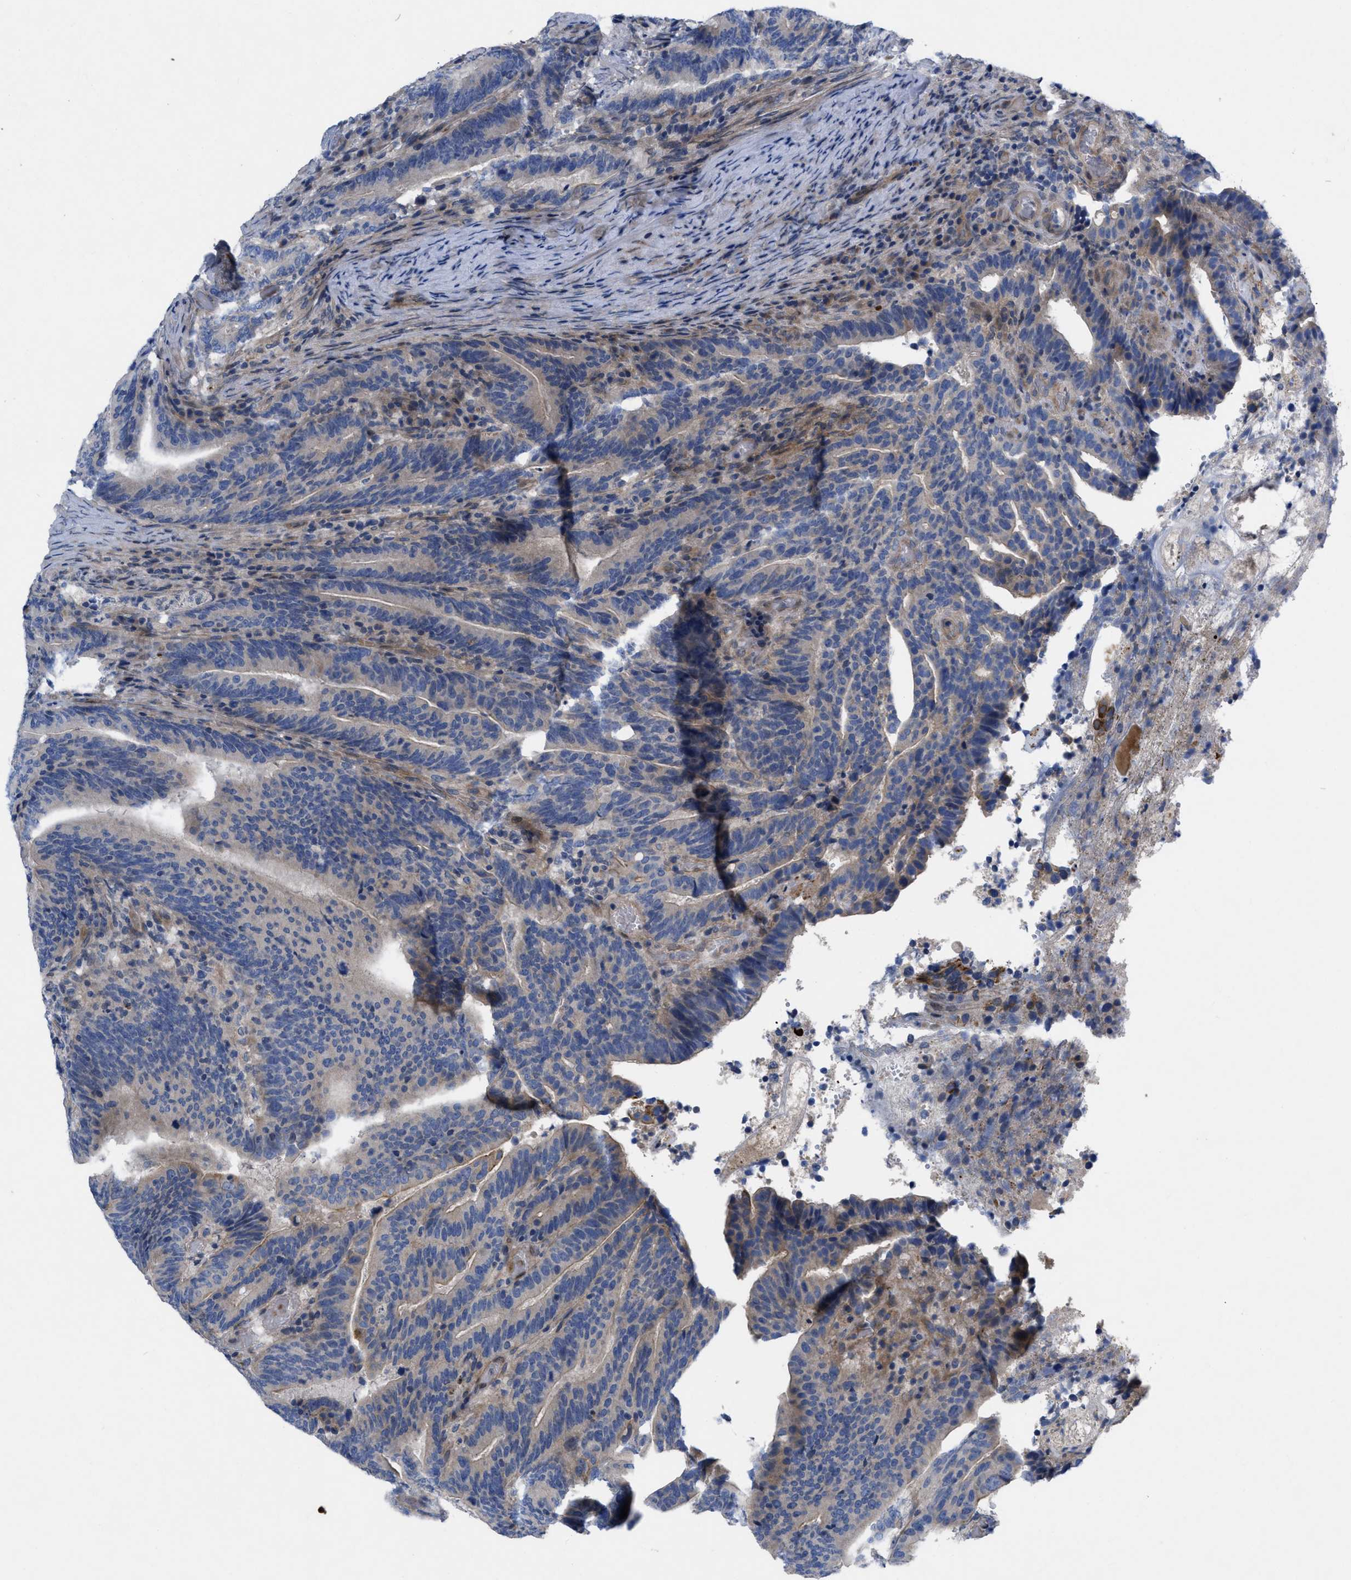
{"staining": {"intensity": "negative", "quantity": "none", "location": "none"}, "tissue": "colorectal cancer", "cell_type": "Tumor cells", "image_type": "cancer", "snomed": [{"axis": "morphology", "description": "Adenocarcinoma, NOS"}, {"axis": "topography", "description": "Colon"}], "caption": "Colorectal cancer (adenocarcinoma) was stained to show a protein in brown. There is no significant positivity in tumor cells. Nuclei are stained in blue.", "gene": "NDEL1", "patient": {"sex": "female", "age": 66}}